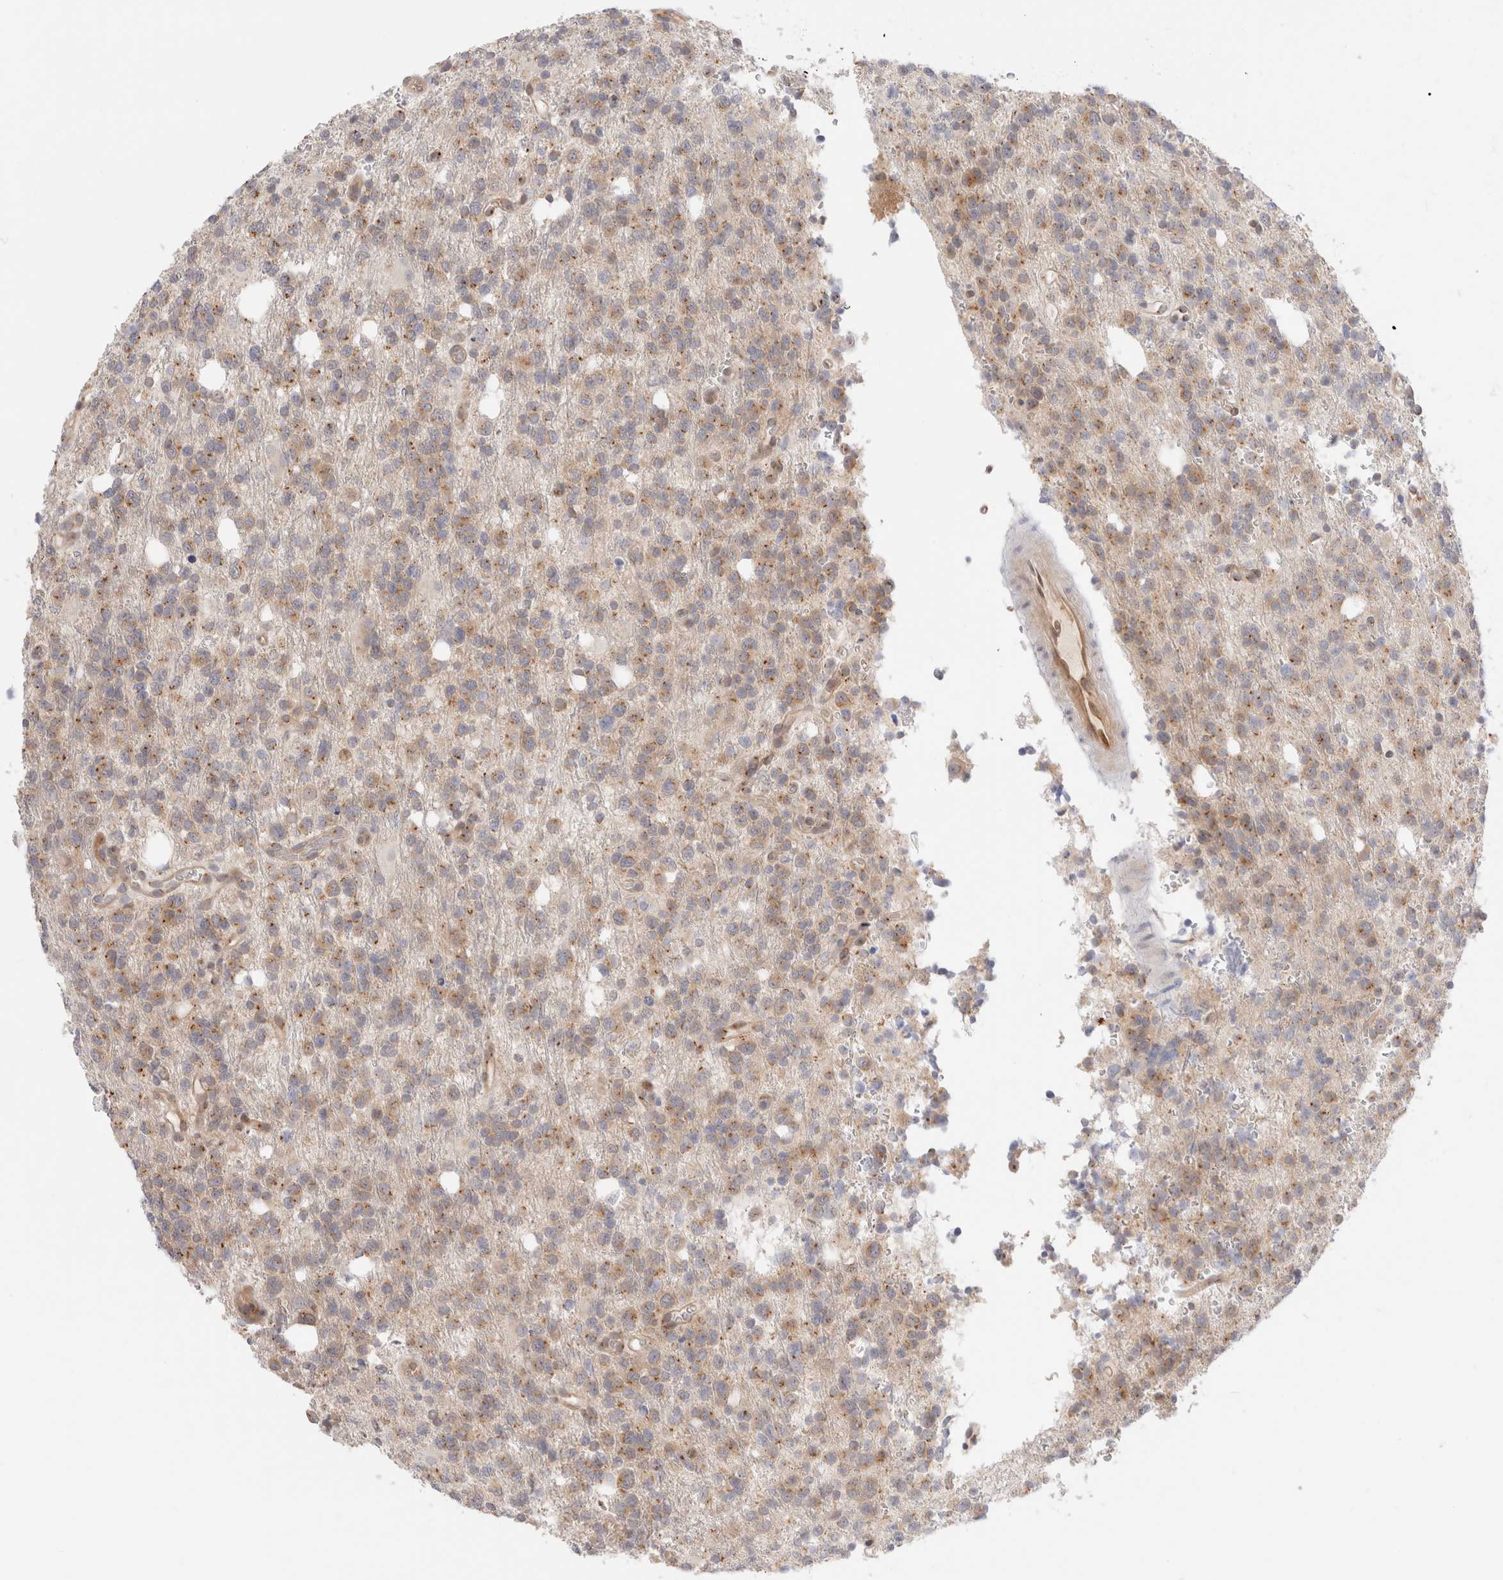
{"staining": {"intensity": "weak", "quantity": "25%-75%", "location": "cytoplasmic/membranous"}, "tissue": "glioma", "cell_type": "Tumor cells", "image_type": "cancer", "snomed": [{"axis": "morphology", "description": "Glioma, malignant, High grade"}, {"axis": "topography", "description": "Brain"}], "caption": "A photomicrograph of malignant high-grade glioma stained for a protein exhibits weak cytoplasmic/membranous brown staining in tumor cells. The staining was performed using DAB, with brown indicating positive protein expression. Nuclei are stained blue with hematoxylin.", "gene": "EFCAB13", "patient": {"sex": "female", "age": 62}}